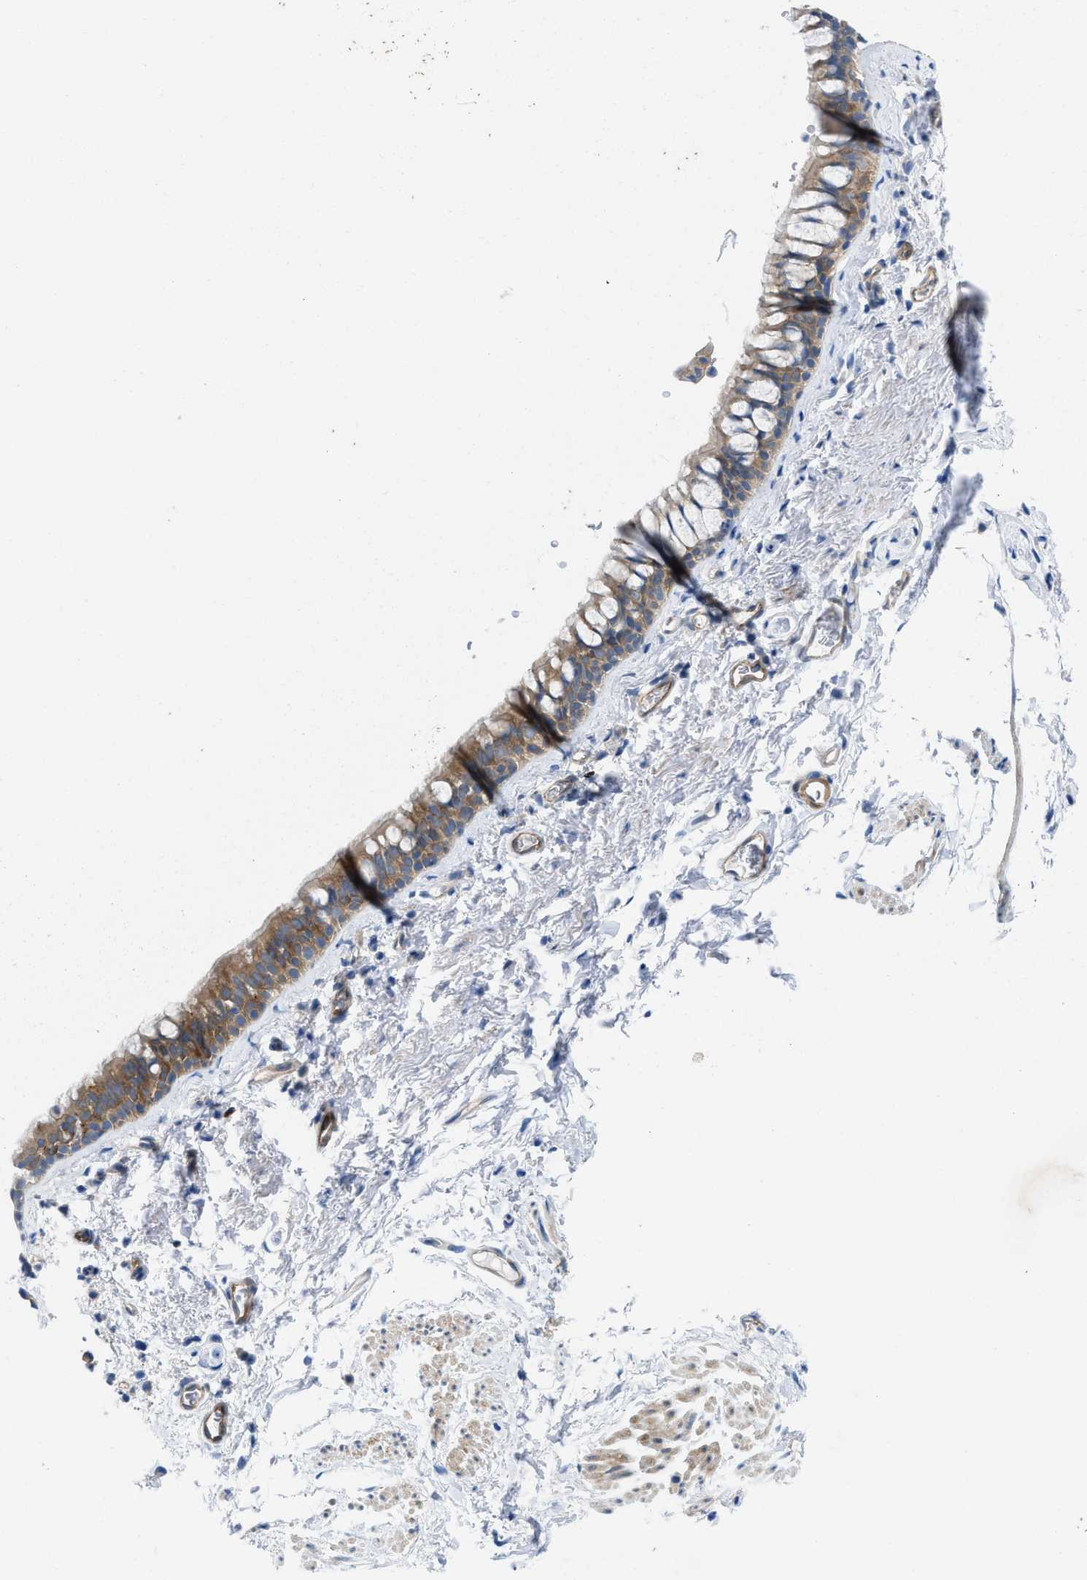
{"staining": {"intensity": "moderate", "quantity": ">75%", "location": "cytoplasmic/membranous"}, "tissue": "bronchus", "cell_type": "Respiratory epithelial cells", "image_type": "normal", "snomed": [{"axis": "morphology", "description": "Normal tissue, NOS"}, {"axis": "morphology", "description": "Malignant melanoma, Metastatic site"}, {"axis": "topography", "description": "Bronchus"}, {"axis": "topography", "description": "Lung"}], "caption": "Bronchus stained with DAB immunohistochemistry (IHC) reveals medium levels of moderate cytoplasmic/membranous staining in approximately >75% of respiratory epithelial cells. (Brightfield microscopy of DAB IHC at high magnification).", "gene": "PDLIM5", "patient": {"sex": "male", "age": 64}}